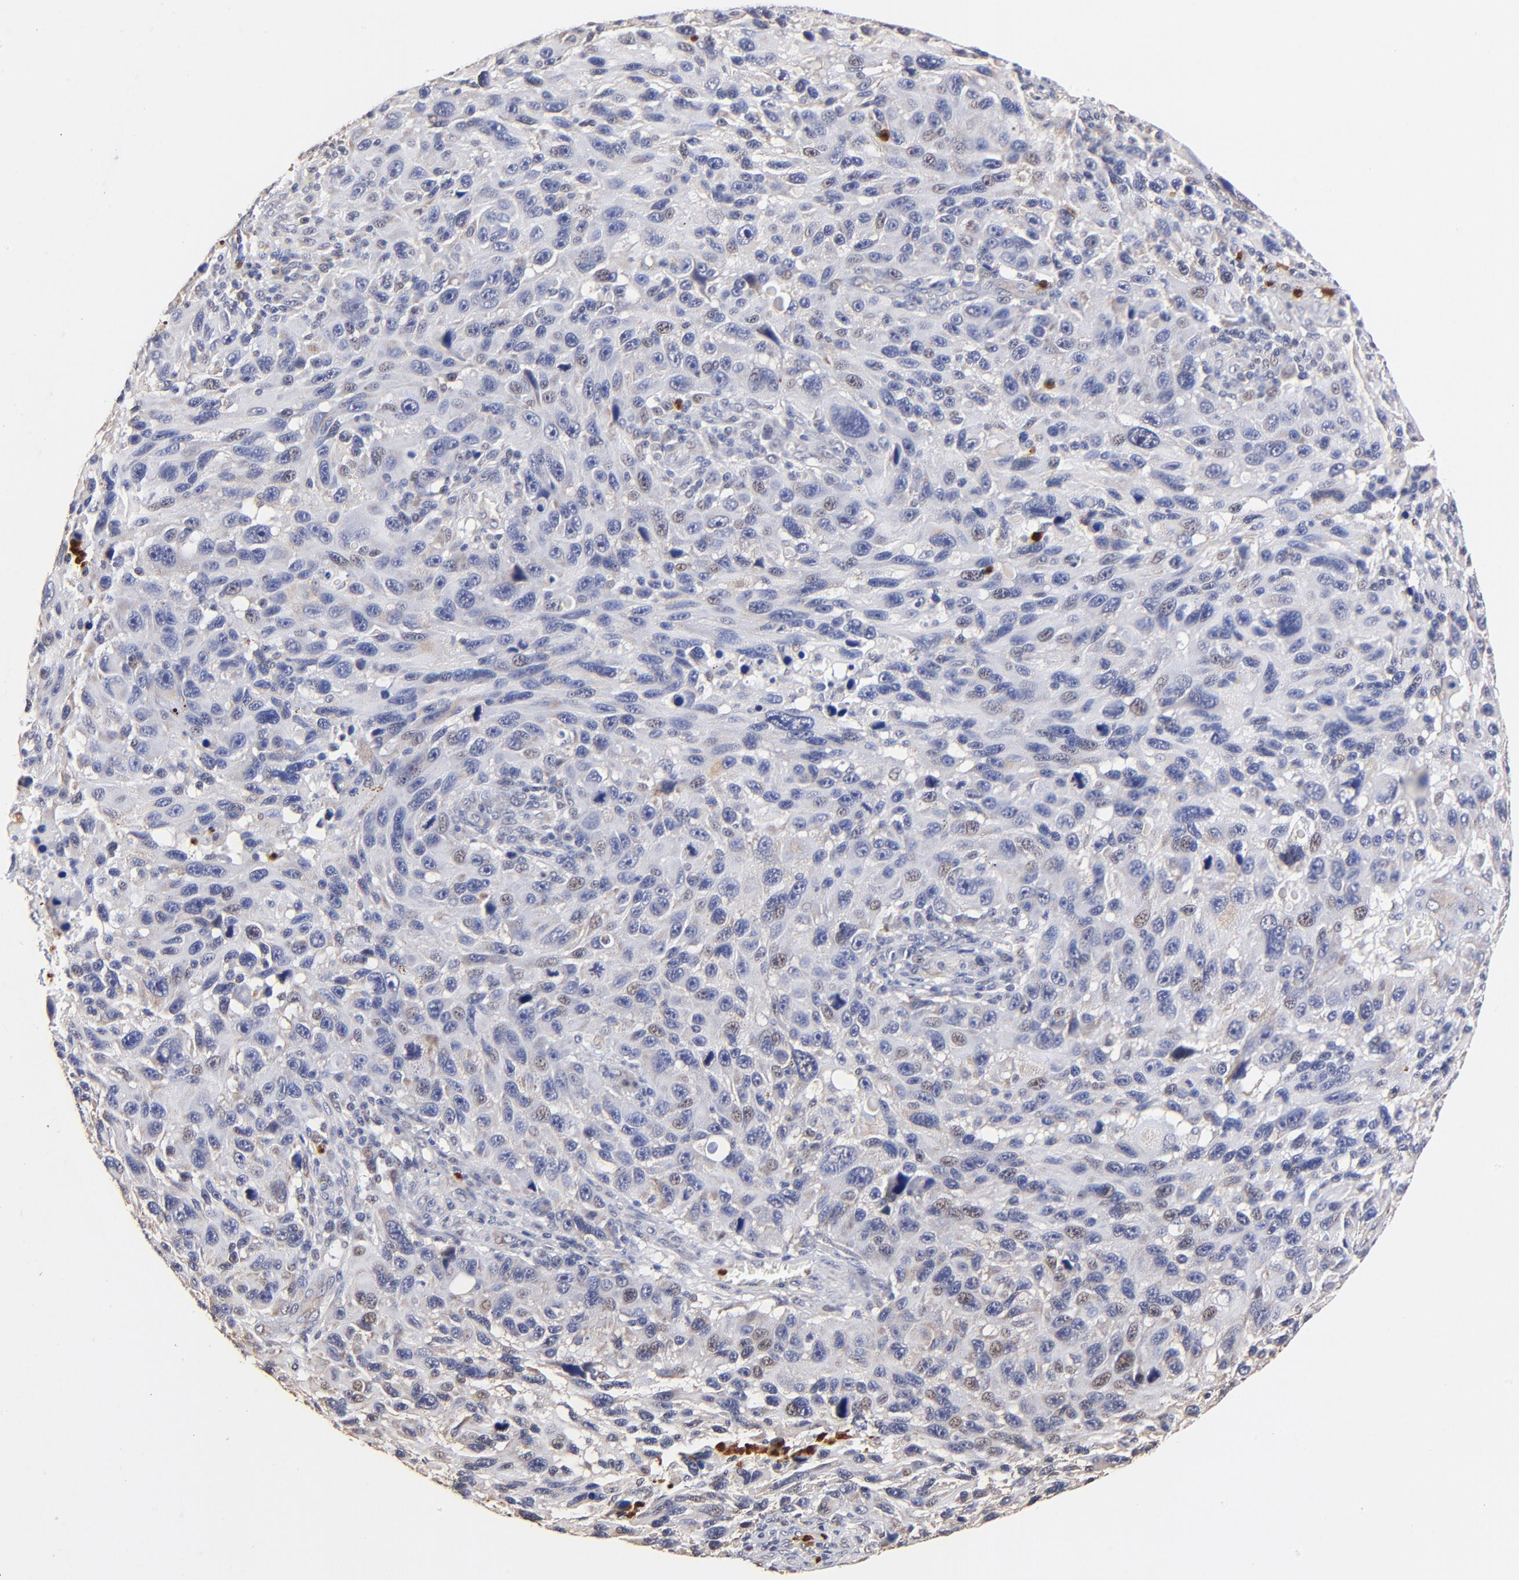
{"staining": {"intensity": "negative", "quantity": "none", "location": "none"}, "tissue": "melanoma", "cell_type": "Tumor cells", "image_type": "cancer", "snomed": [{"axis": "morphology", "description": "Malignant melanoma, NOS"}, {"axis": "topography", "description": "Skin"}], "caption": "Image shows no protein positivity in tumor cells of melanoma tissue. (DAB IHC with hematoxylin counter stain).", "gene": "BBOF1", "patient": {"sex": "male", "age": 53}}